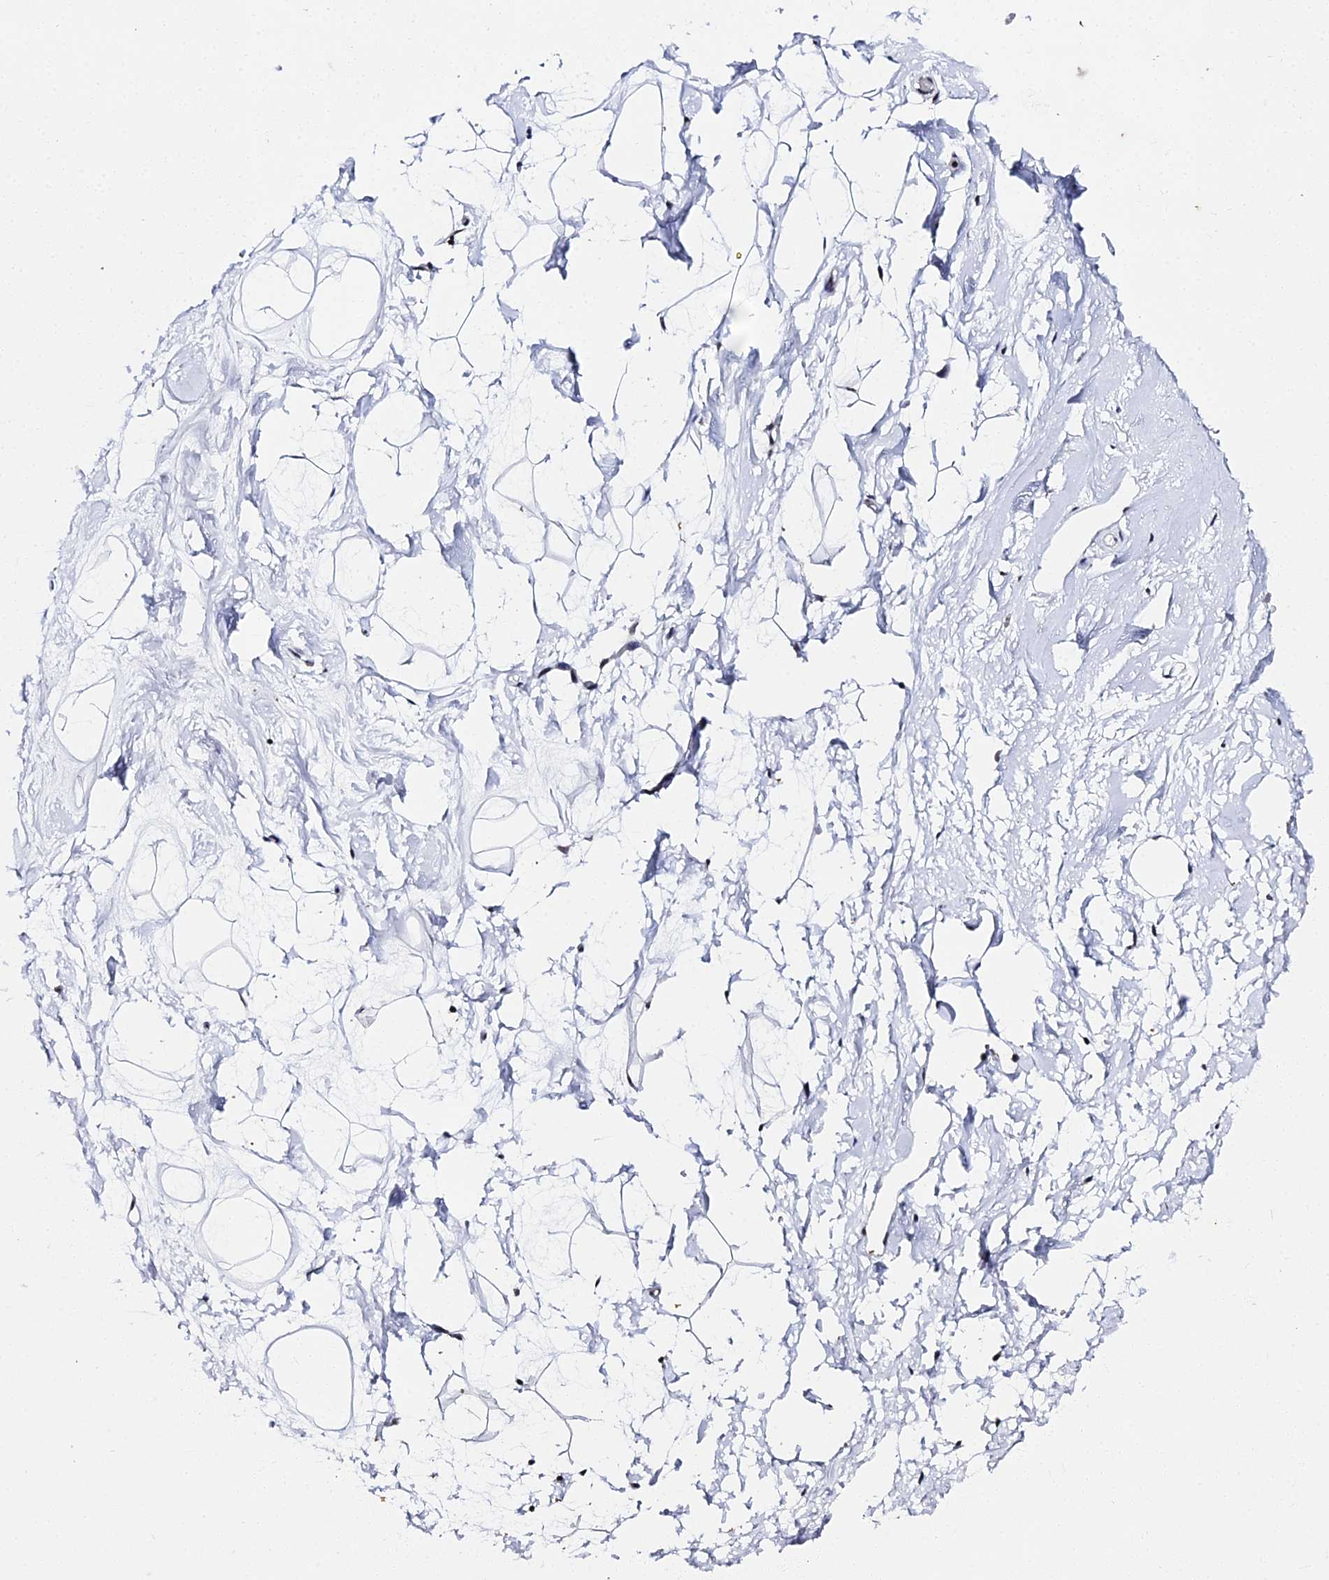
{"staining": {"intensity": "negative", "quantity": "none", "location": "none"}, "tissue": "breast", "cell_type": "Adipocytes", "image_type": "normal", "snomed": [{"axis": "morphology", "description": "Normal tissue, NOS"}, {"axis": "morphology", "description": "Adenoma, NOS"}, {"axis": "topography", "description": "Breast"}], "caption": "IHC of unremarkable human breast displays no positivity in adipocytes.", "gene": "MAGOHB", "patient": {"sex": "female", "age": 23}}